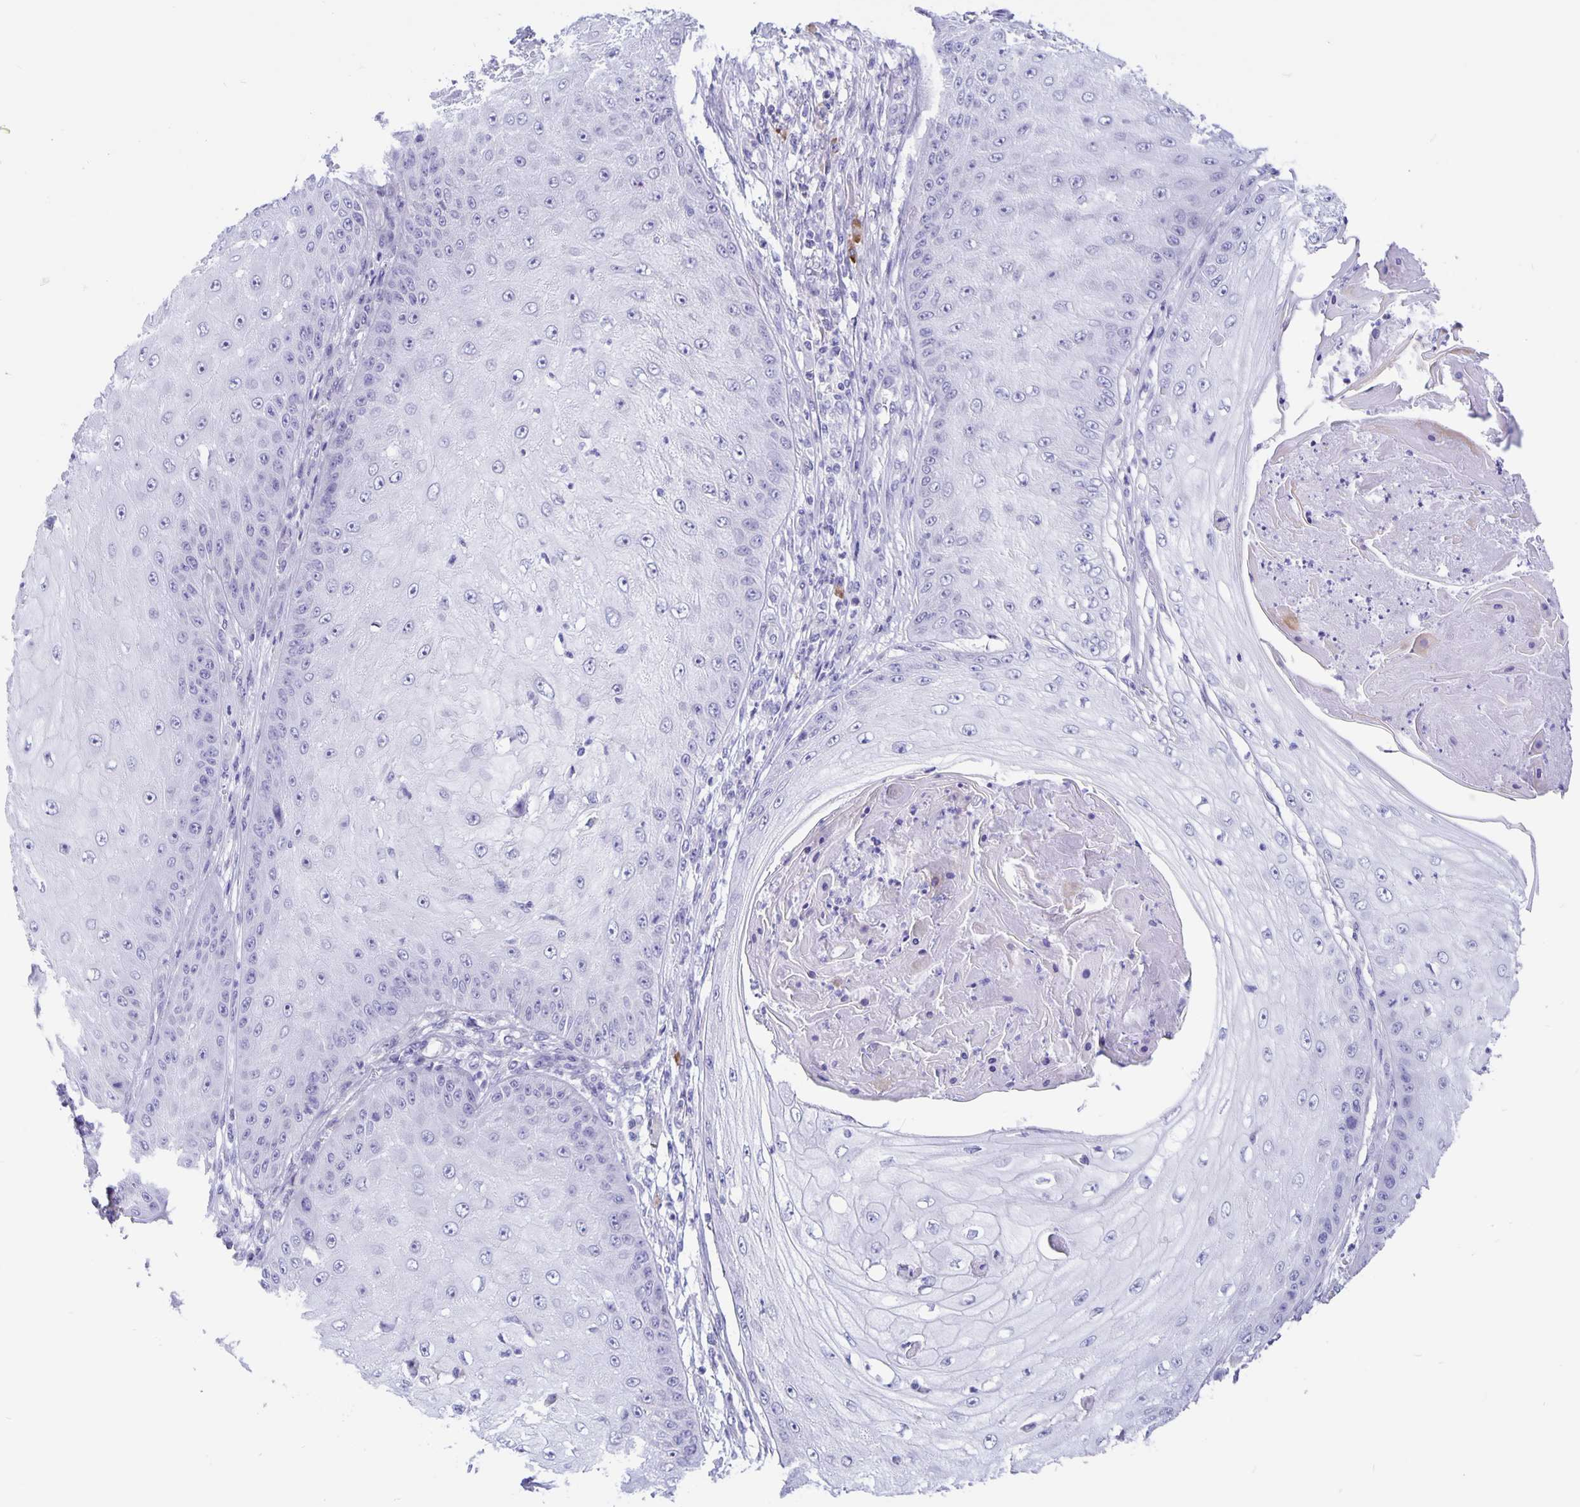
{"staining": {"intensity": "negative", "quantity": "none", "location": "none"}, "tissue": "skin cancer", "cell_type": "Tumor cells", "image_type": "cancer", "snomed": [{"axis": "morphology", "description": "Squamous cell carcinoma, NOS"}, {"axis": "topography", "description": "Skin"}], "caption": "There is no significant staining in tumor cells of skin cancer. (Immunohistochemistry (ihc), brightfield microscopy, high magnification).", "gene": "ERMN", "patient": {"sex": "male", "age": 70}}